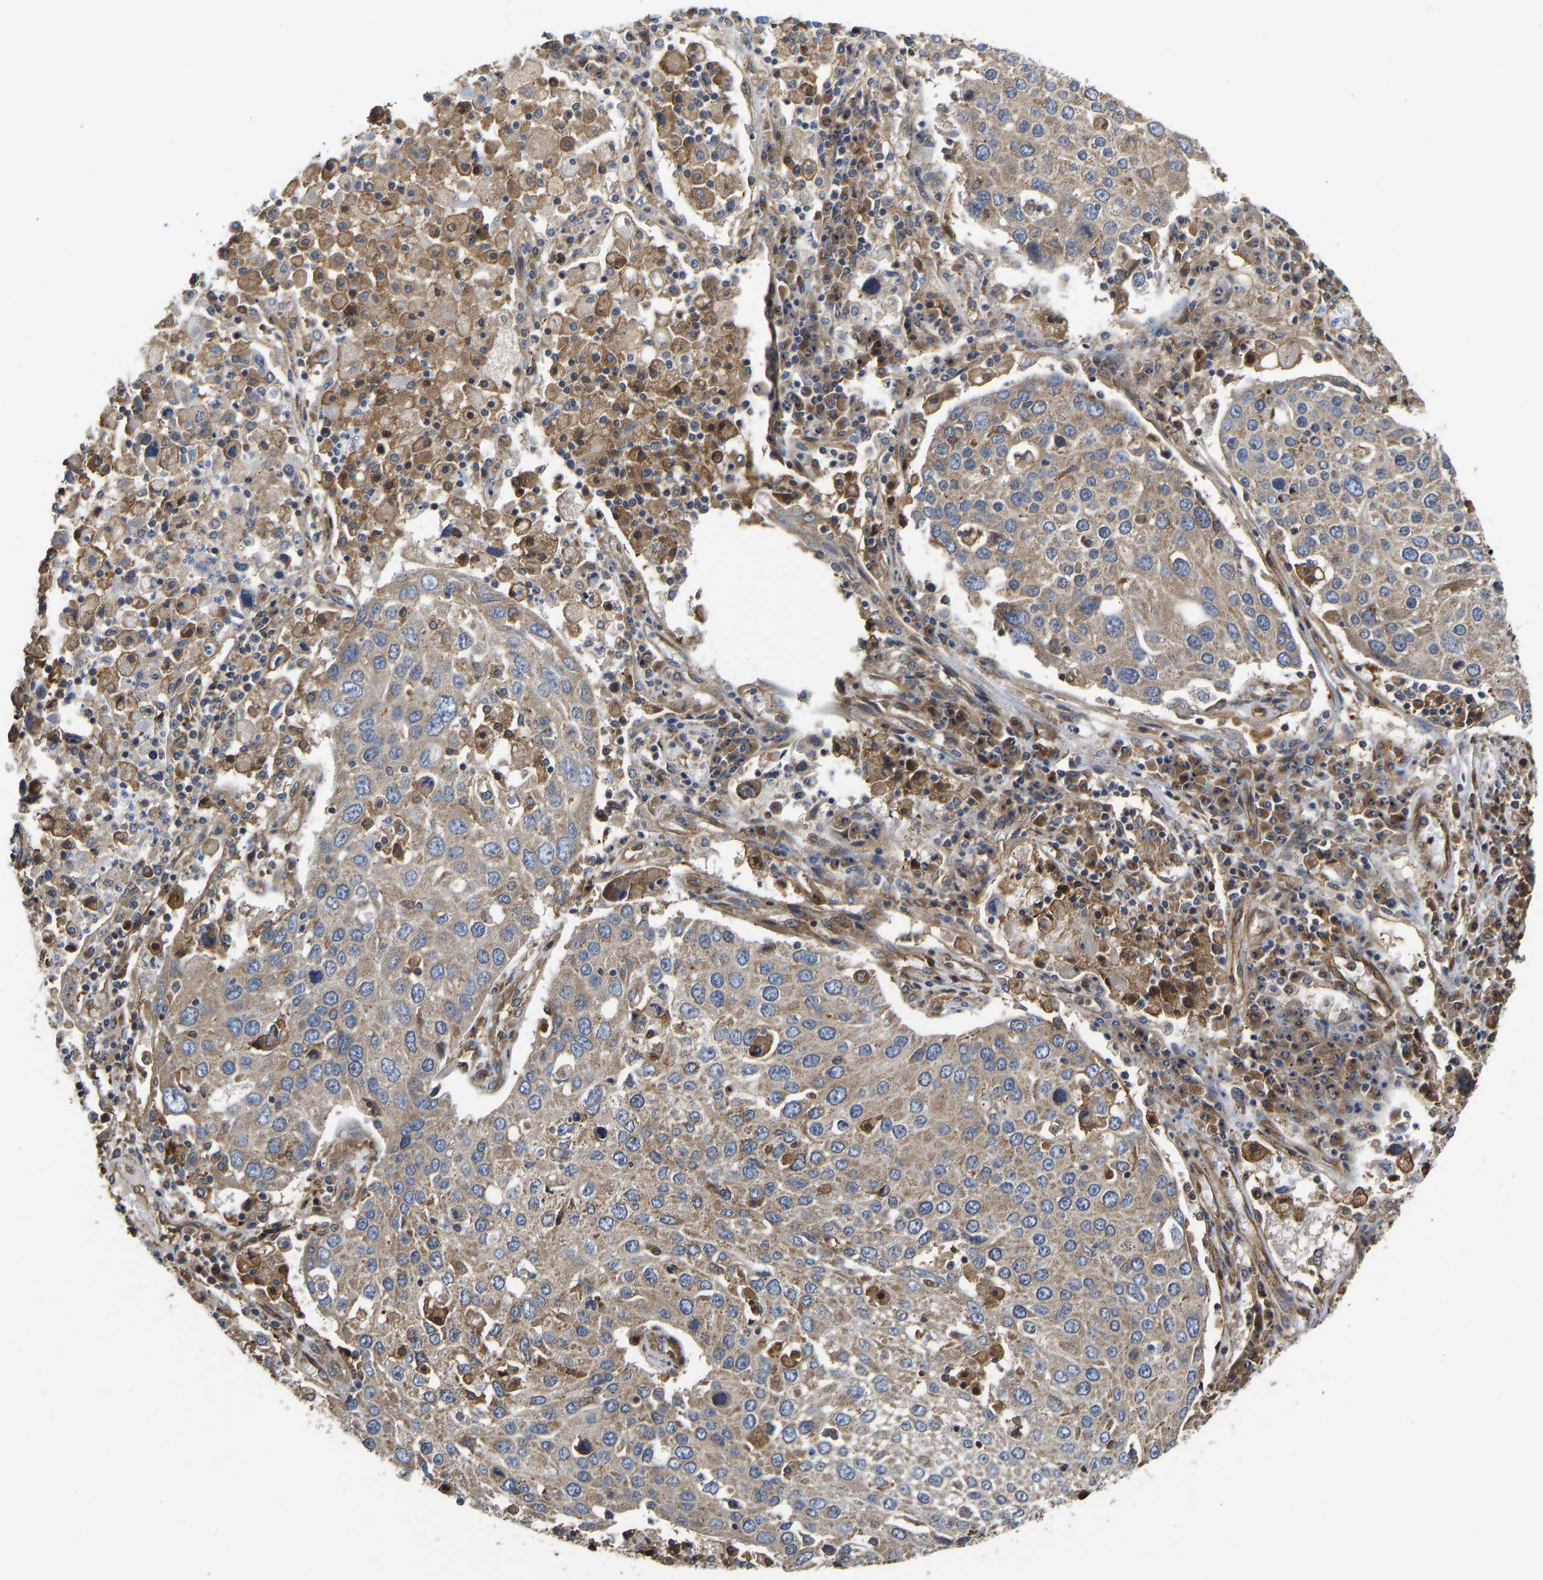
{"staining": {"intensity": "weak", "quantity": ">75%", "location": "cytoplasmic/membranous"}, "tissue": "lung cancer", "cell_type": "Tumor cells", "image_type": "cancer", "snomed": [{"axis": "morphology", "description": "Squamous cell carcinoma, NOS"}, {"axis": "topography", "description": "Lung"}], "caption": "Protein staining by immunohistochemistry (IHC) shows weak cytoplasmic/membranous expression in approximately >75% of tumor cells in lung squamous cell carcinoma.", "gene": "FLNB", "patient": {"sex": "male", "age": 65}}